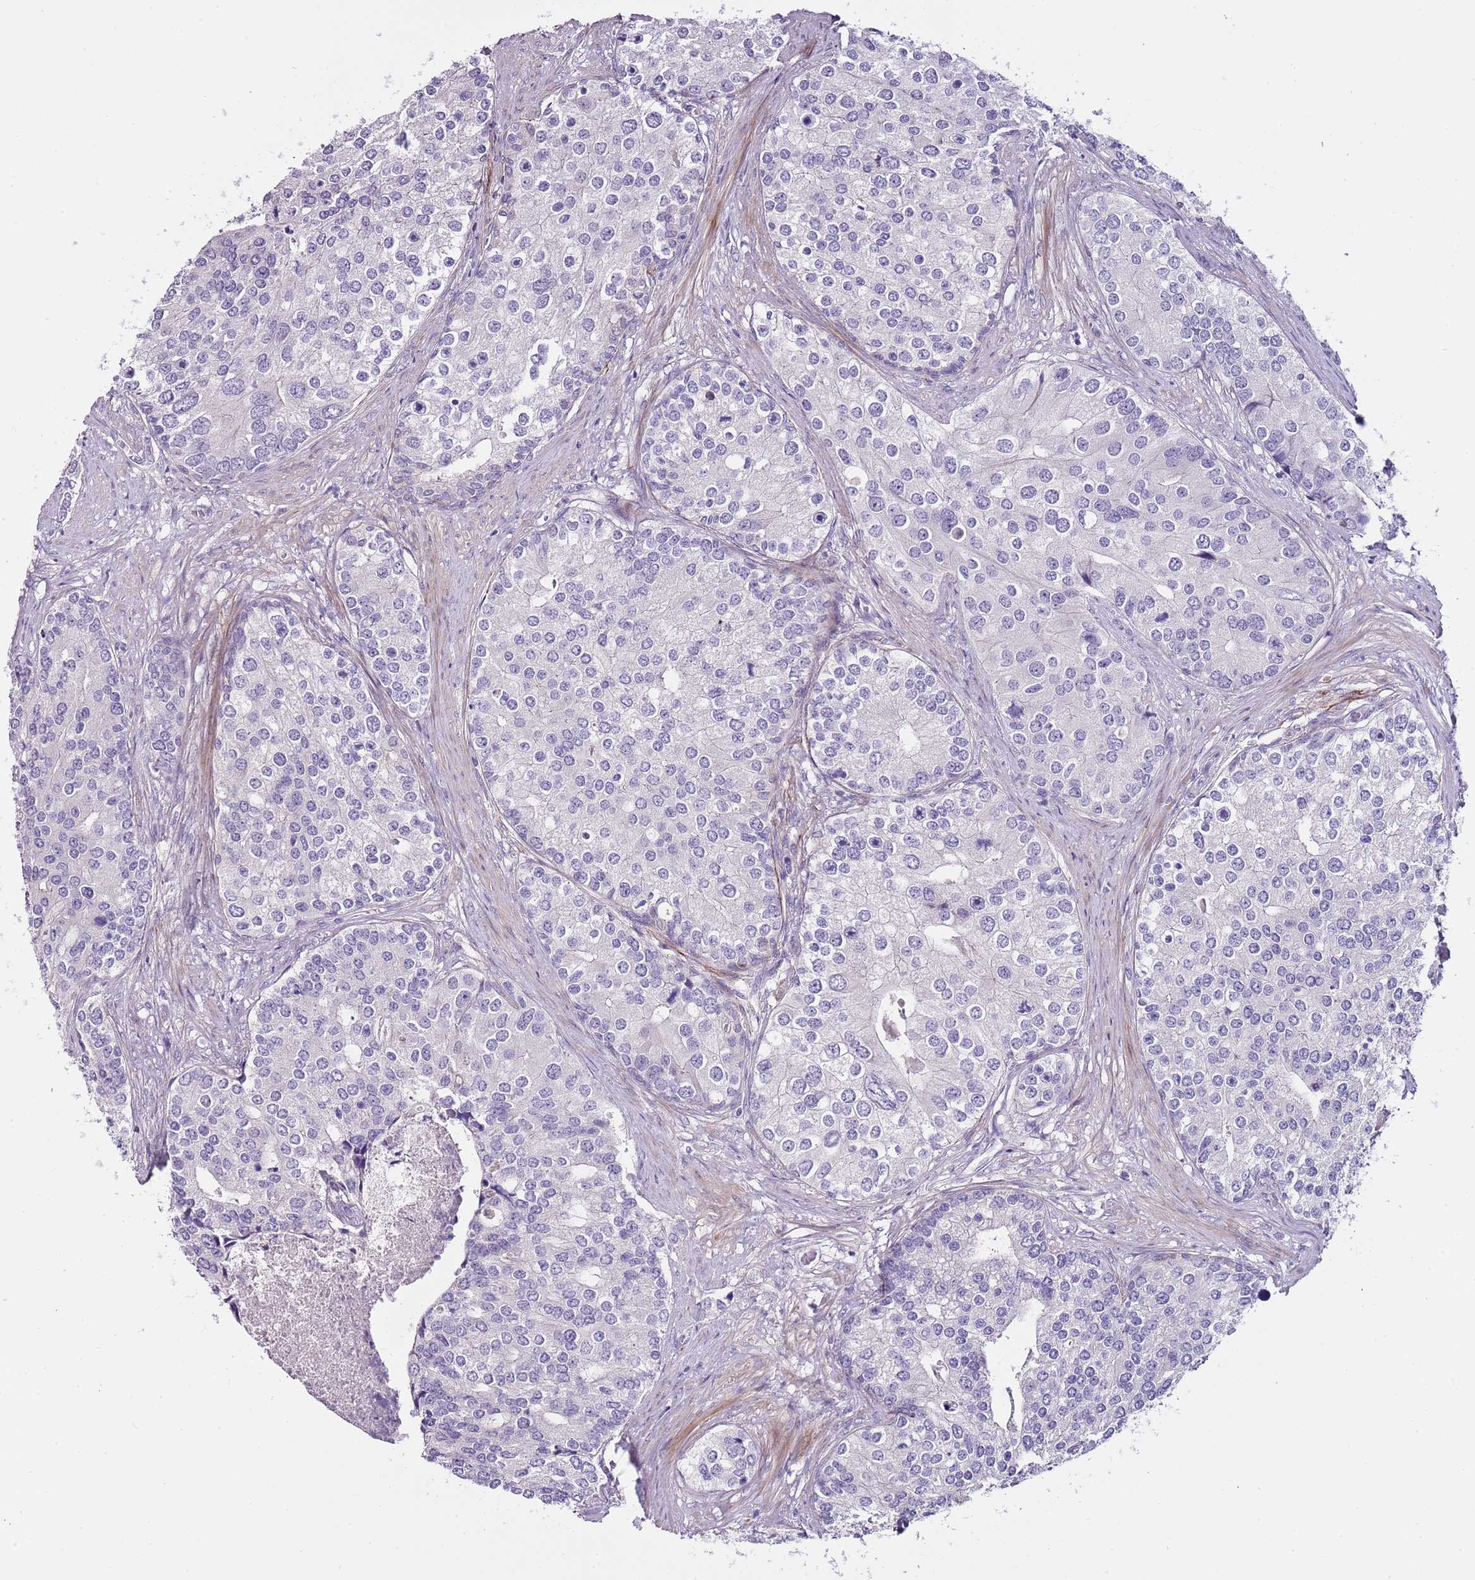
{"staining": {"intensity": "negative", "quantity": "none", "location": "none"}, "tissue": "prostate cancer", "cell_type": "Tumor cells", "image_type": "cancer", "snomed": [{"axis": "morphology", "description": "Adenocarcinoma, High grade"}, {"axis": "topography", "description": "Prostate"}], "caption": "DAB (3,3'-diaminobenzidine) immunohistochemical staining of prostate cancer reveals no significant positivity in tumor cells. Nuclei are stained in blue.", "gene": "NKX2-3", "patient": {"sex": "male", "age": 62}}